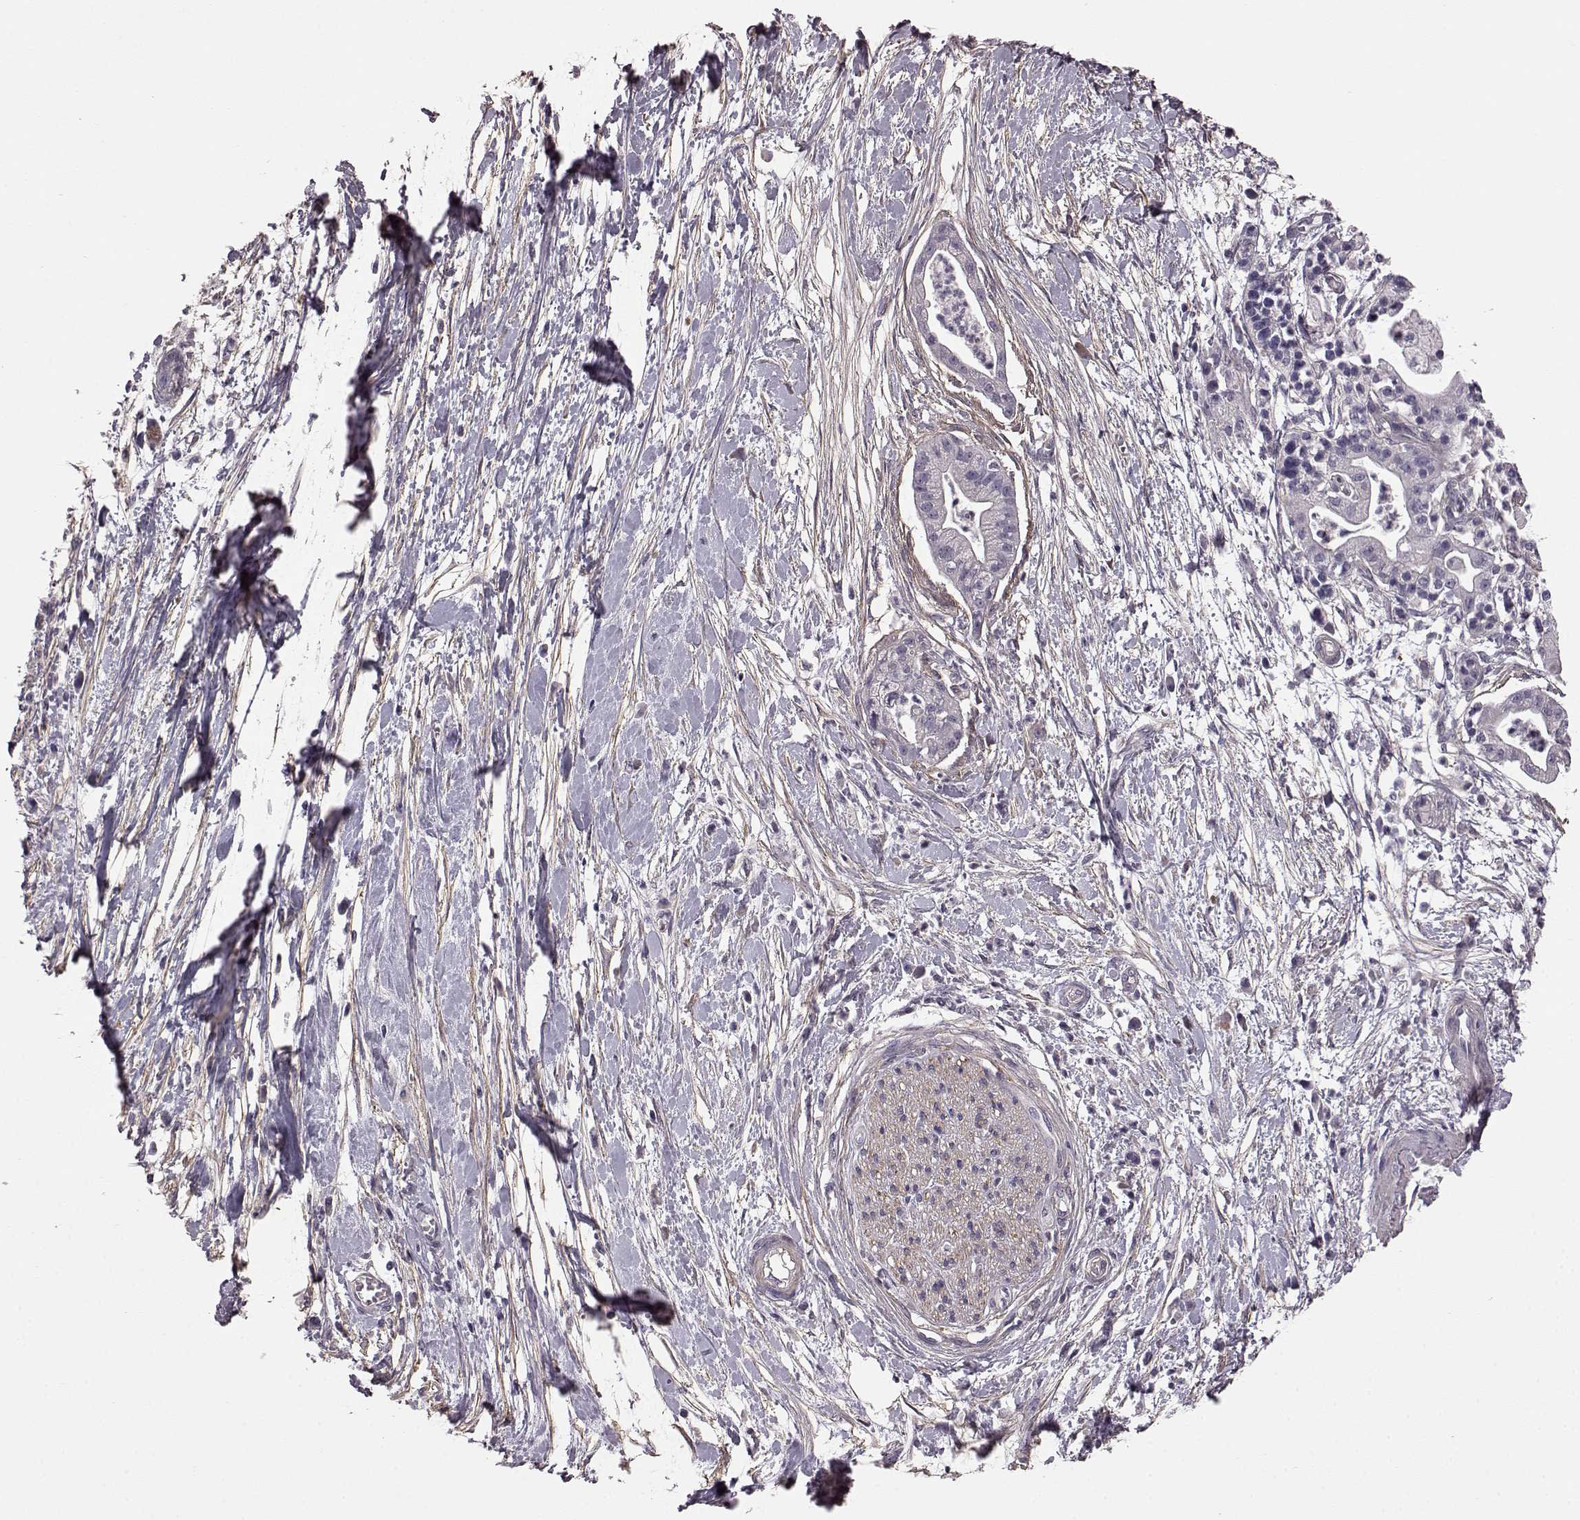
{"staining": {"intensity": "negative", "quantity": "none", "location": "none"}, "tissue": "pancreatic cancer", "cell_type": "Tumor cells", "image_type": "cancer", "snomed": [{"axis": "morphology", "description": "Normal tissue, NOS"}, {"axis": "morphology", "description": "Adenocarcinoma, NOS"}, {"axis": "topography", "description": "Lymph node"}, {"axis": "topography", "description": "Pancreas"}], "caption": "There is no significant expression in tumor cells of pancreatic adenocarcinoma.", "gene": "GRK1", "patient": {"sex": "female", "age": 58}}